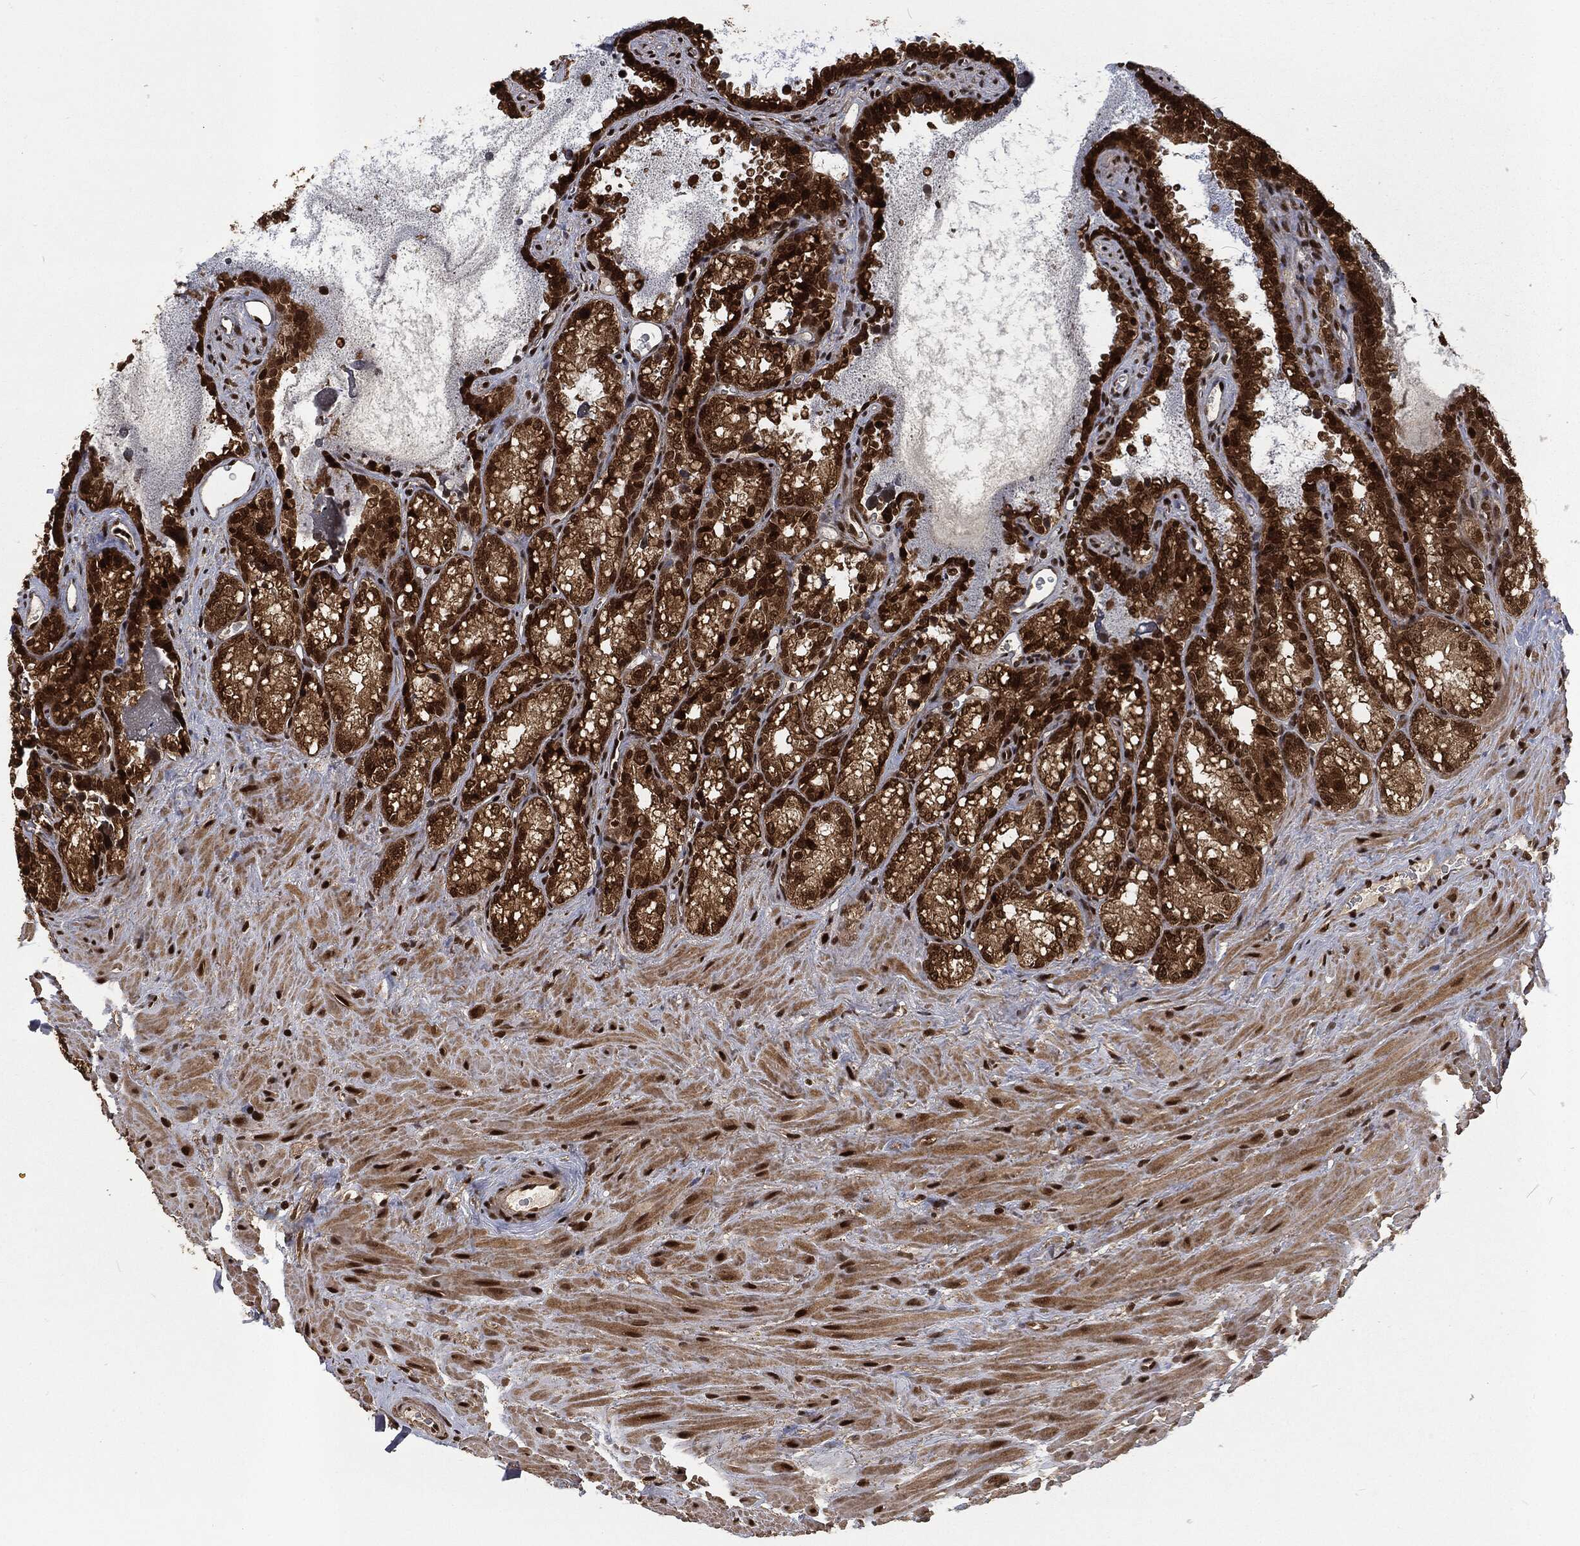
{"staining": {"intensity": "strong", "quantity": ">75%", "location": "cytoplasmic/membranous,nuclear"}, "tissue": "seminal vesicle", "cell_type": "Glandular cells", "image_type": "normal", "snomed": [{"axis": "morphology", "description": "Normal tissue, NOS"}, {"axis": "topography", "description": "Seminal veicle"}], "caption": "Immunohistochemistry (IHC) (DAB) staining of normal human seminal vesicle shows strong cytoplasmic/membranous,nuclear protein expression in approximately >75% of glandular cells. (Stains: DAB in brown, nuclei in blue, Microscopy: brightfield microscopy at high magnification).", "gene": "NGRN", "patient": {"sex": "male", "age": 68}}